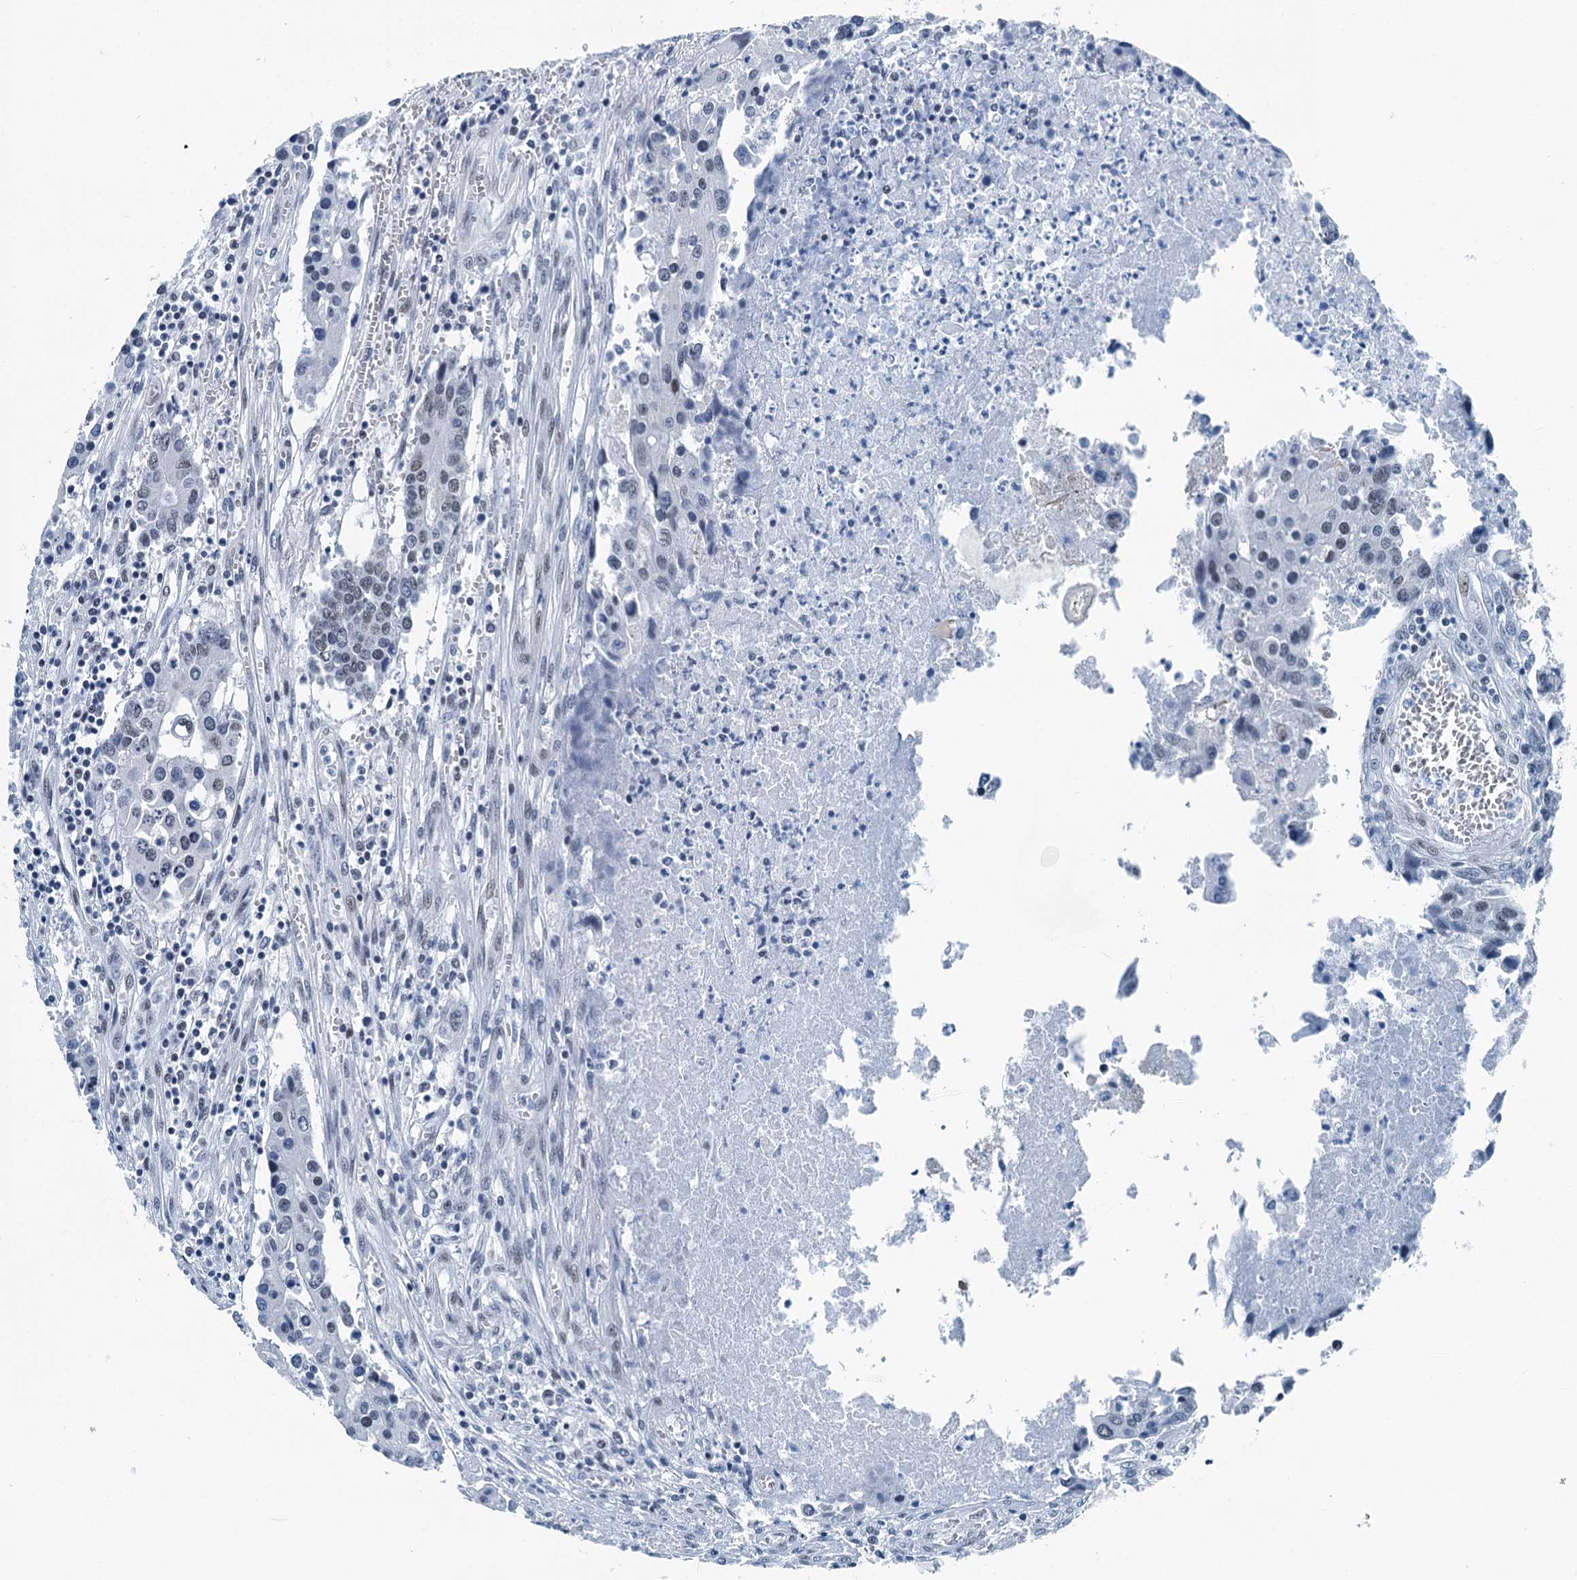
{"staining": {"intensity": "negative", "quantity": "none", "location": "none"}, "tissue": "colorectal cancer", "cell_type": "Tumor cells", "image_type": "cancer", "snomed": [{"axis": "morphology", "description": "Adenocarcinoma, NOS"}, {"axis": "topography", "description": "Colon"}], "caption": "A histopathology image of colorectal adenocarcinoma stained for a protein exhibits no brown staining in tumor cells.", "gene": "TRPT1", "patient": {"sex": "male", "age": 77}}